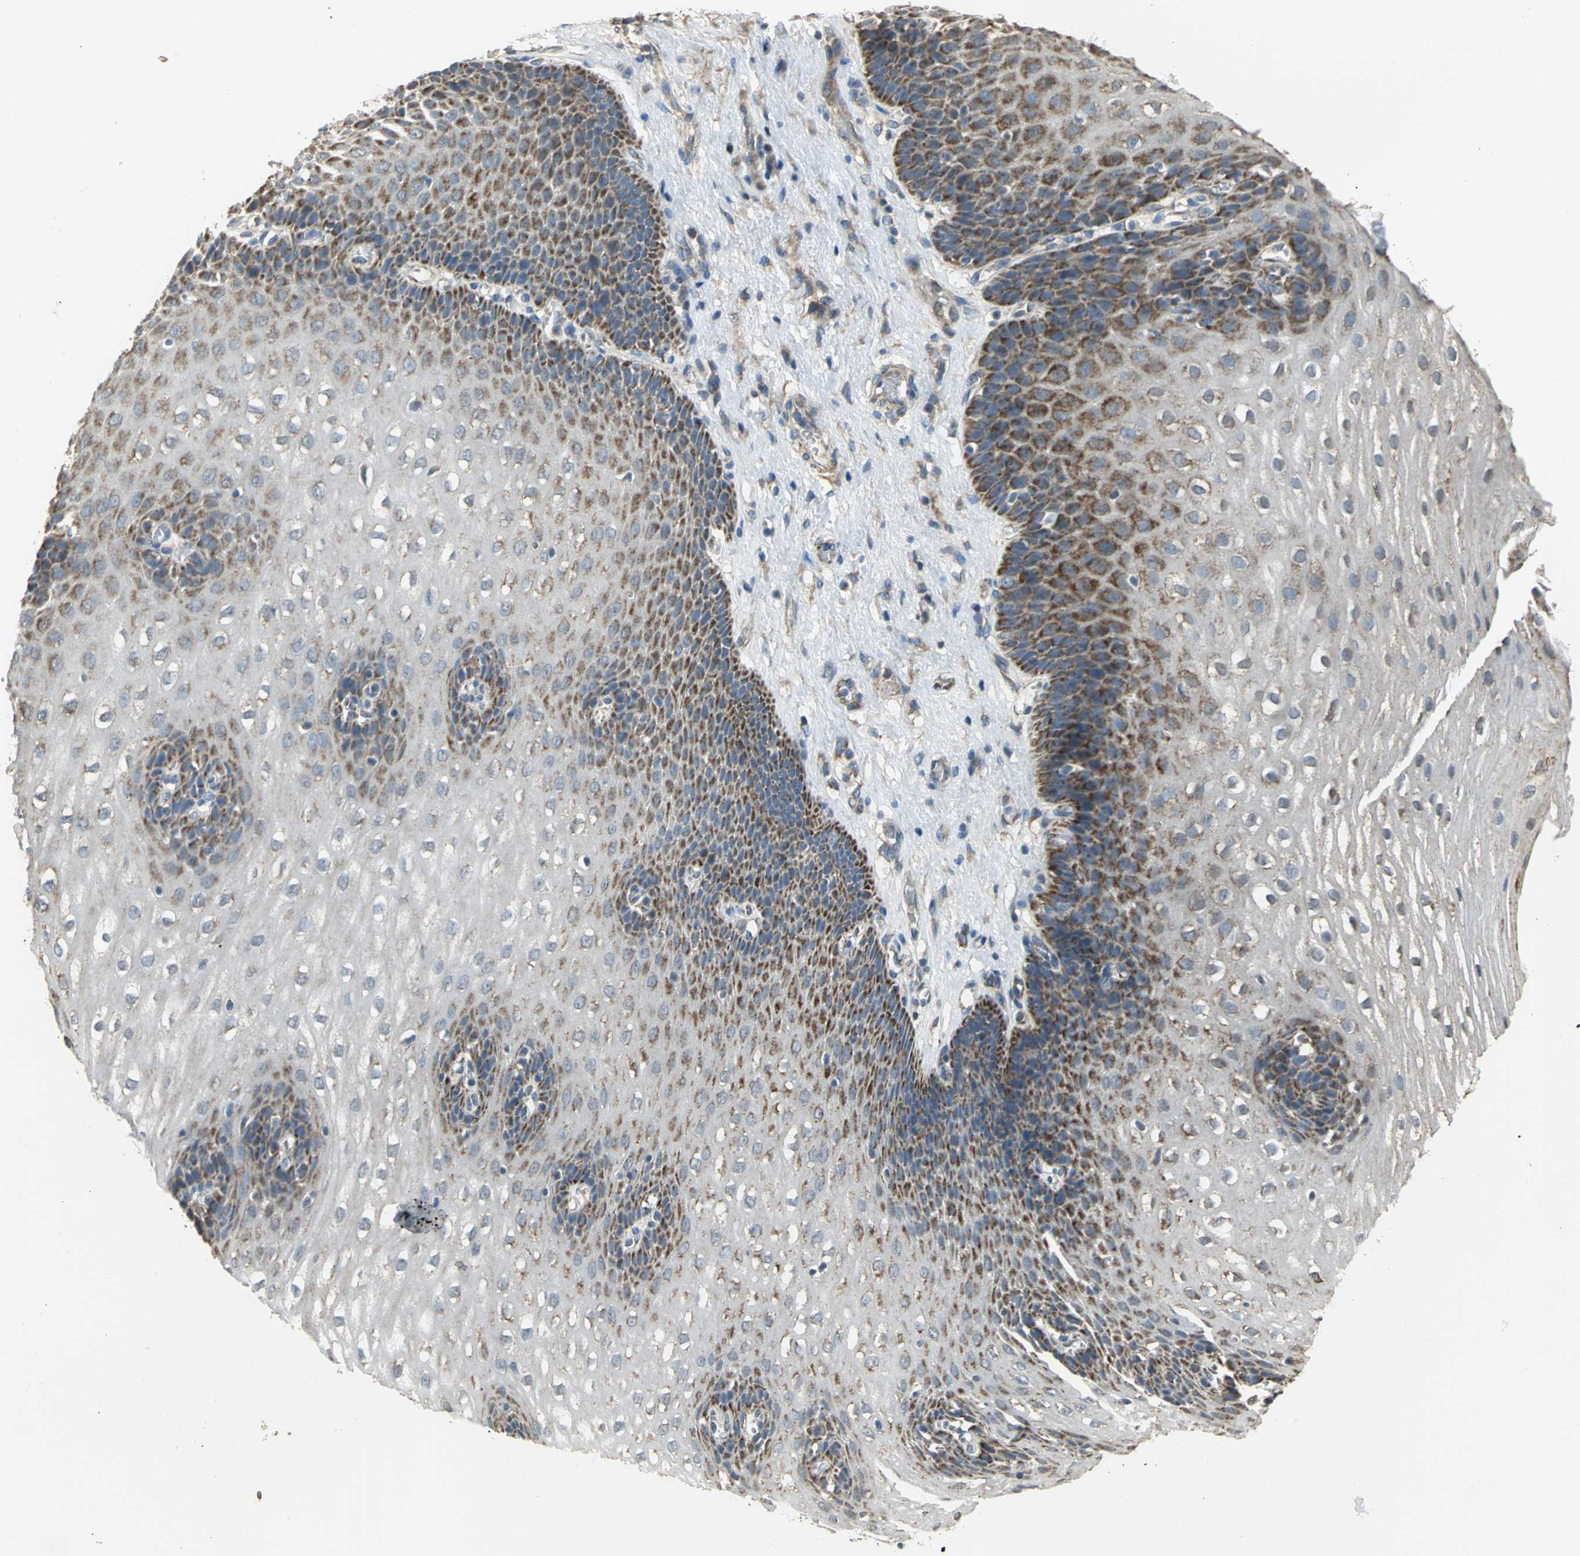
{"staining": {"intensity": "strong", "quantity": "25%-75%", "location": "cytoplasmic/membranous"}, "tissue": "esophagus", "cell_type": "Squamous epithelial cells", "image_type": "normal", "snomed": [{"axis": "morphology", "description": "Normal tissue, NOS"}, {"axis": "topography", "description": "Esophagus"}], "caption": "Protein staining of benign esophagus demonstrates strong cytoplasmic/membranous staining in about 25%-75% of squamous epithelial cells. (Brightfield microscopy of DAB IHC at high magnification).", "gene": "NDUFB5", "patient": {"sex": "male", "age": 48}}